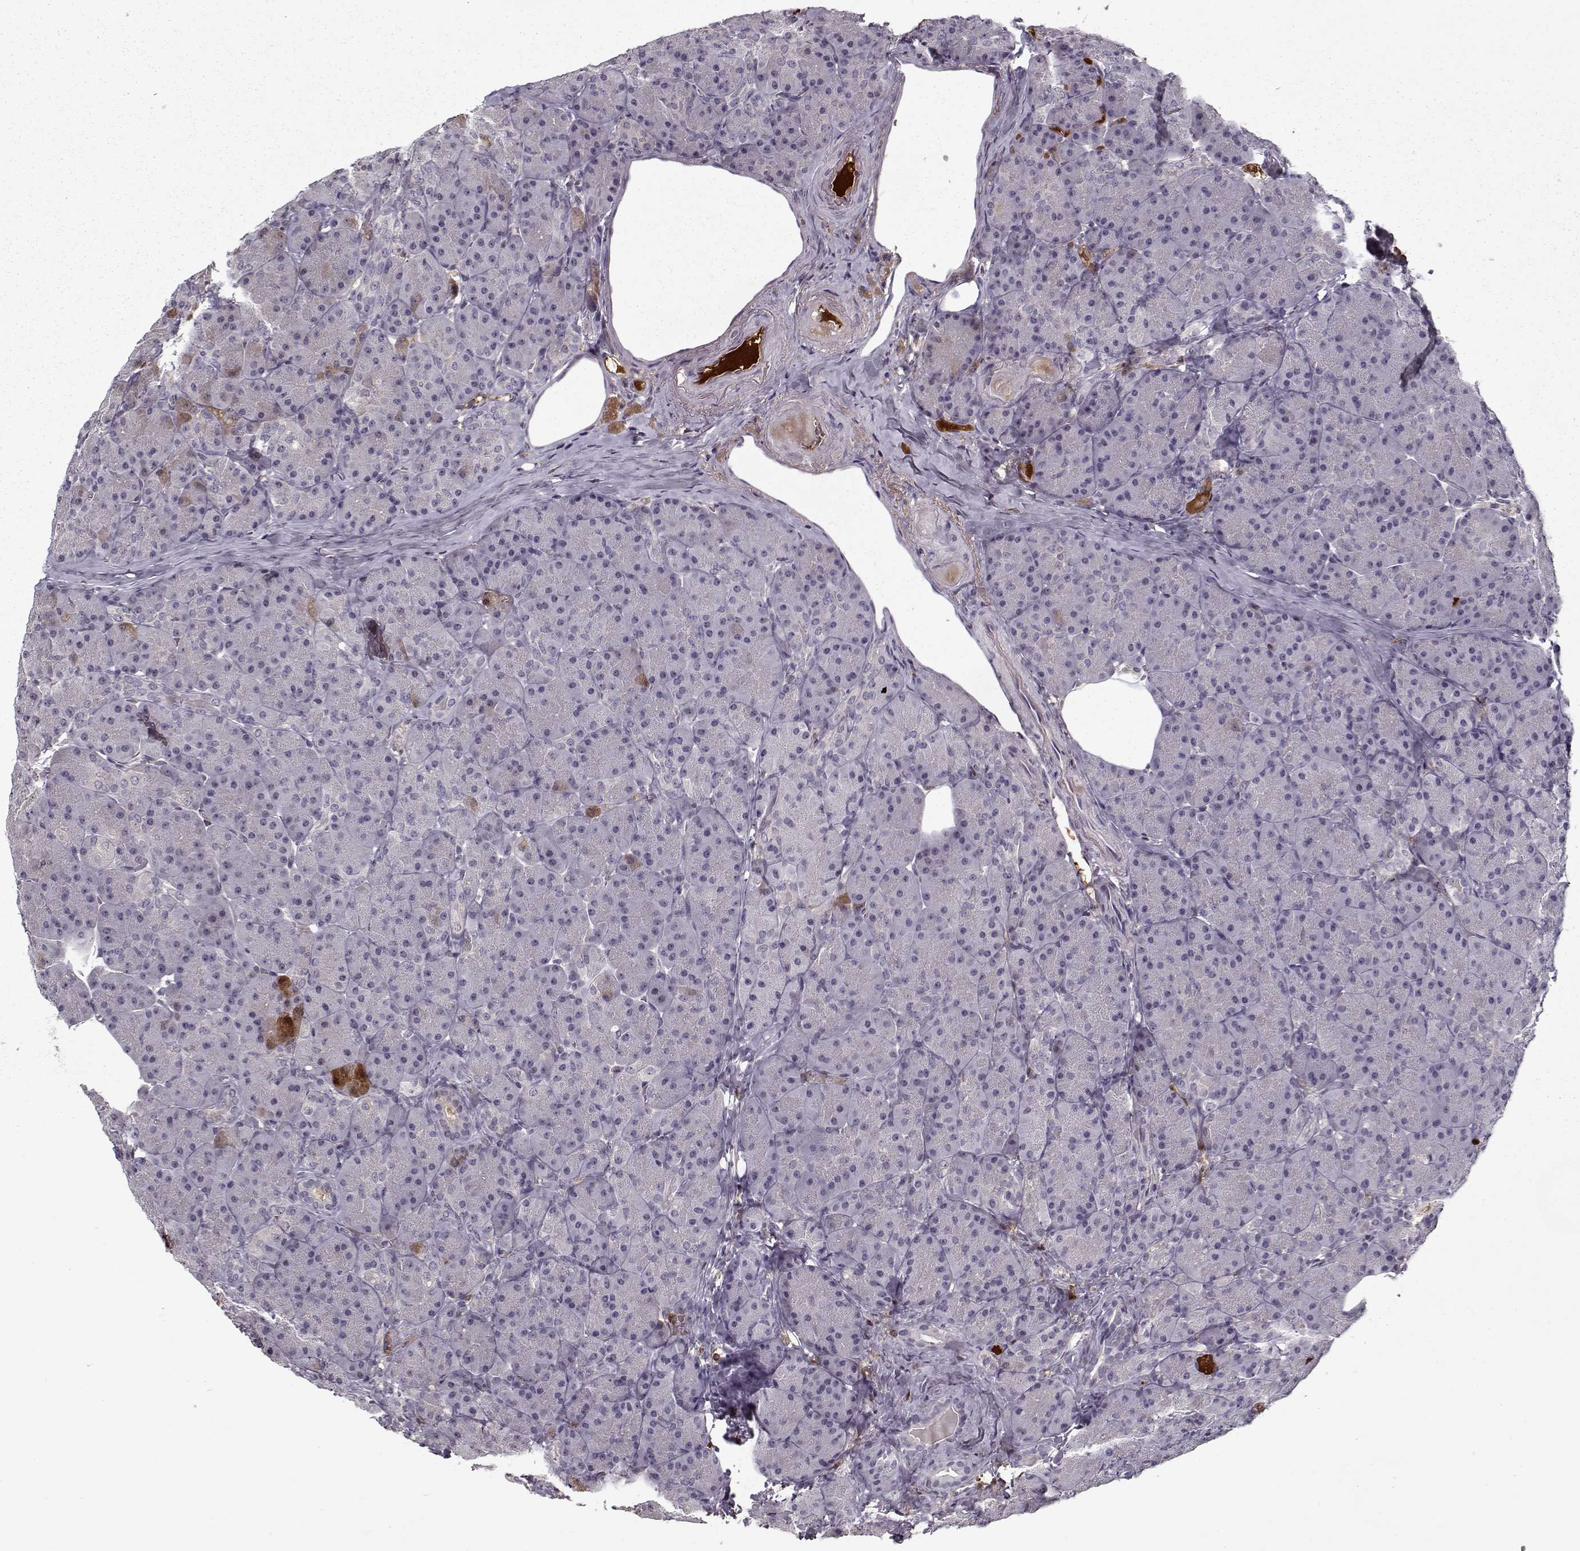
{"staining": {"intensity": "negative", "quantity": "none", "location": "none"}, "tissue": "pancreas", "cell_type": "Exocrine glandular cells", "image_type": "normal", "snomed": [{"axis": "morphology", "description": "Normal tissue, NOS"}, {"axis": "topography", "description": "Pancreas"}], "caption": "DAB (3,3'-diaminobenzidine) immunohistochemical staining of unremarkable human pancreas exhibits no significant staining in exocrine glandular cells. Nuclei are stained in blue.", "gene": "AFM", "patient": {"sex": "male", "age": 57}}